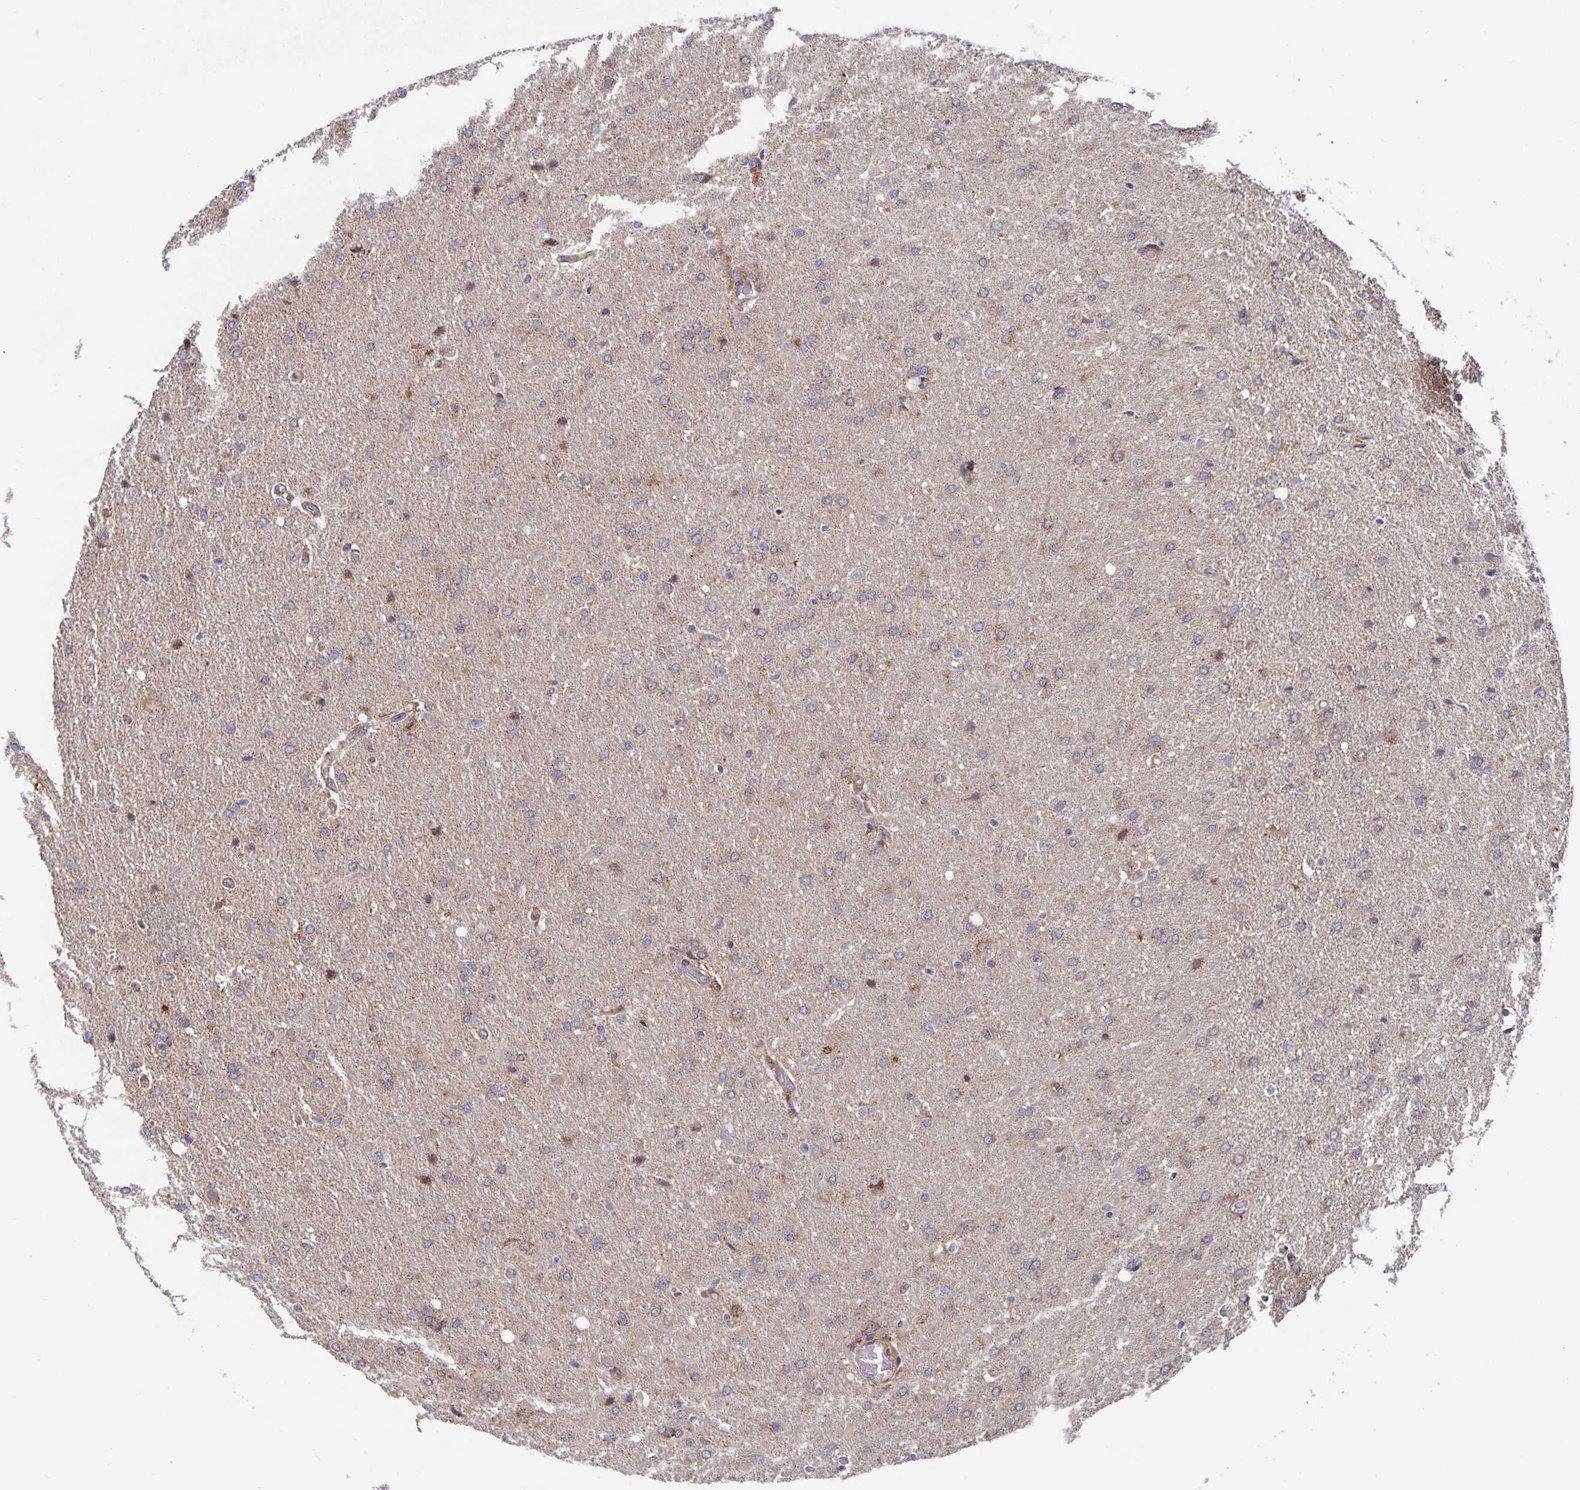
{"staining": {"intensity": "weak", "quantity": "<25%", "location": "cytoplasmic/membranous"}, "tissue": "glioma", "cell_type": "Tumor cells", "image_type": "cancer", "snomed": [{"axis": "morphology", "description": "Glioma, malignant, High grade"}, {"axis": "topography", "description": "Brain"}], "caption": "Micrograph shows no significant protein staining in tumor cells of malignant glioma (high-grade).", "gene": "ACACA", "patient": {"sex": "male", "age": 68}}